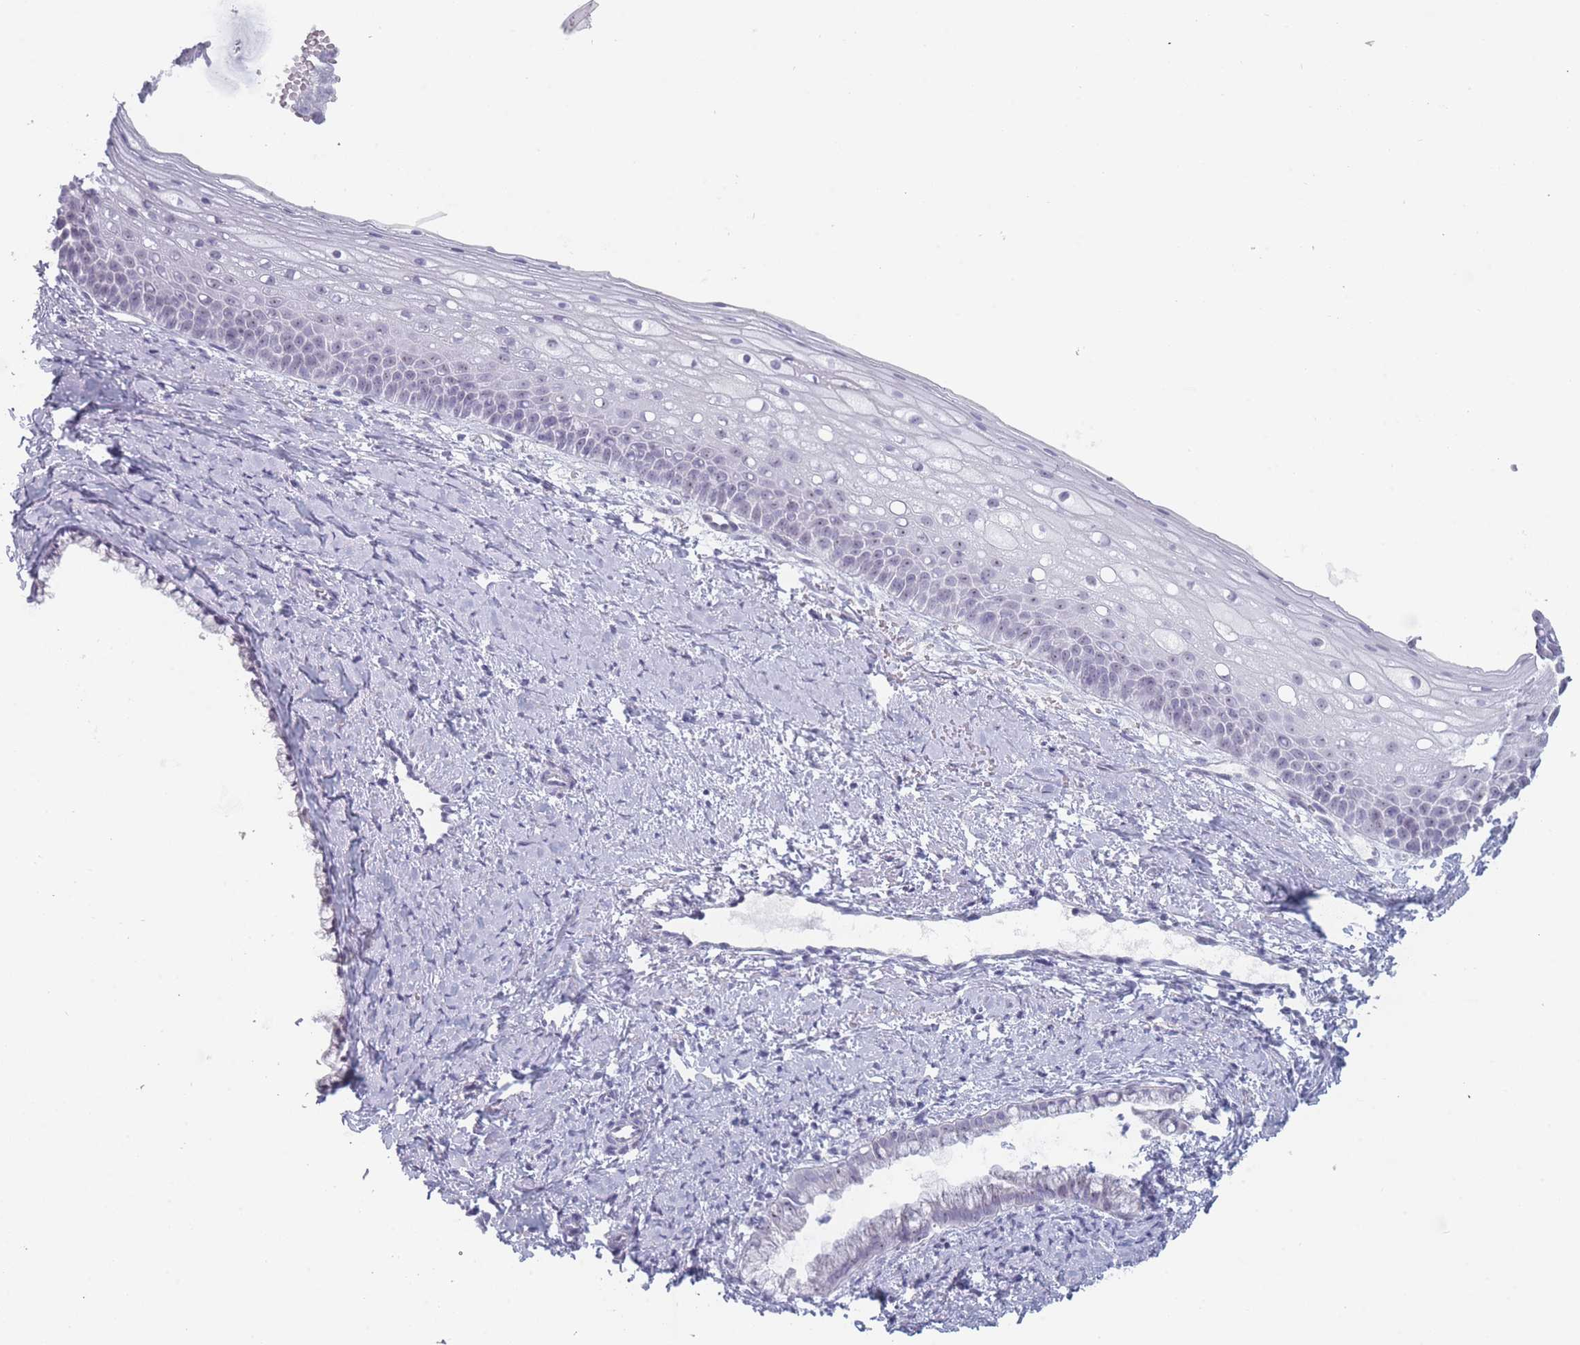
{"staining": {"intensity": "negative", "quantity": "none", "location": "none"}, "tissue": "cervix", "cell_type": "Glandular cells", "image_type": "normal", "snomed": [{"axis": "morphology", "description": "Normal tissue, NOS"}, {"axis": "topography", "description": "Cervix"}], "caption": "Immunohistochemistry image of unremarkable human cervix stained for a protein (brown), which demonstrates no positivity in glandular cells. (Brightfield microscopy of DAB (3,3'-diaminobenzidine) immunohistochemistry (IHC) at high magnification).", "gene": "ROS1", "patient": {"sex": "female", "age": 57}}